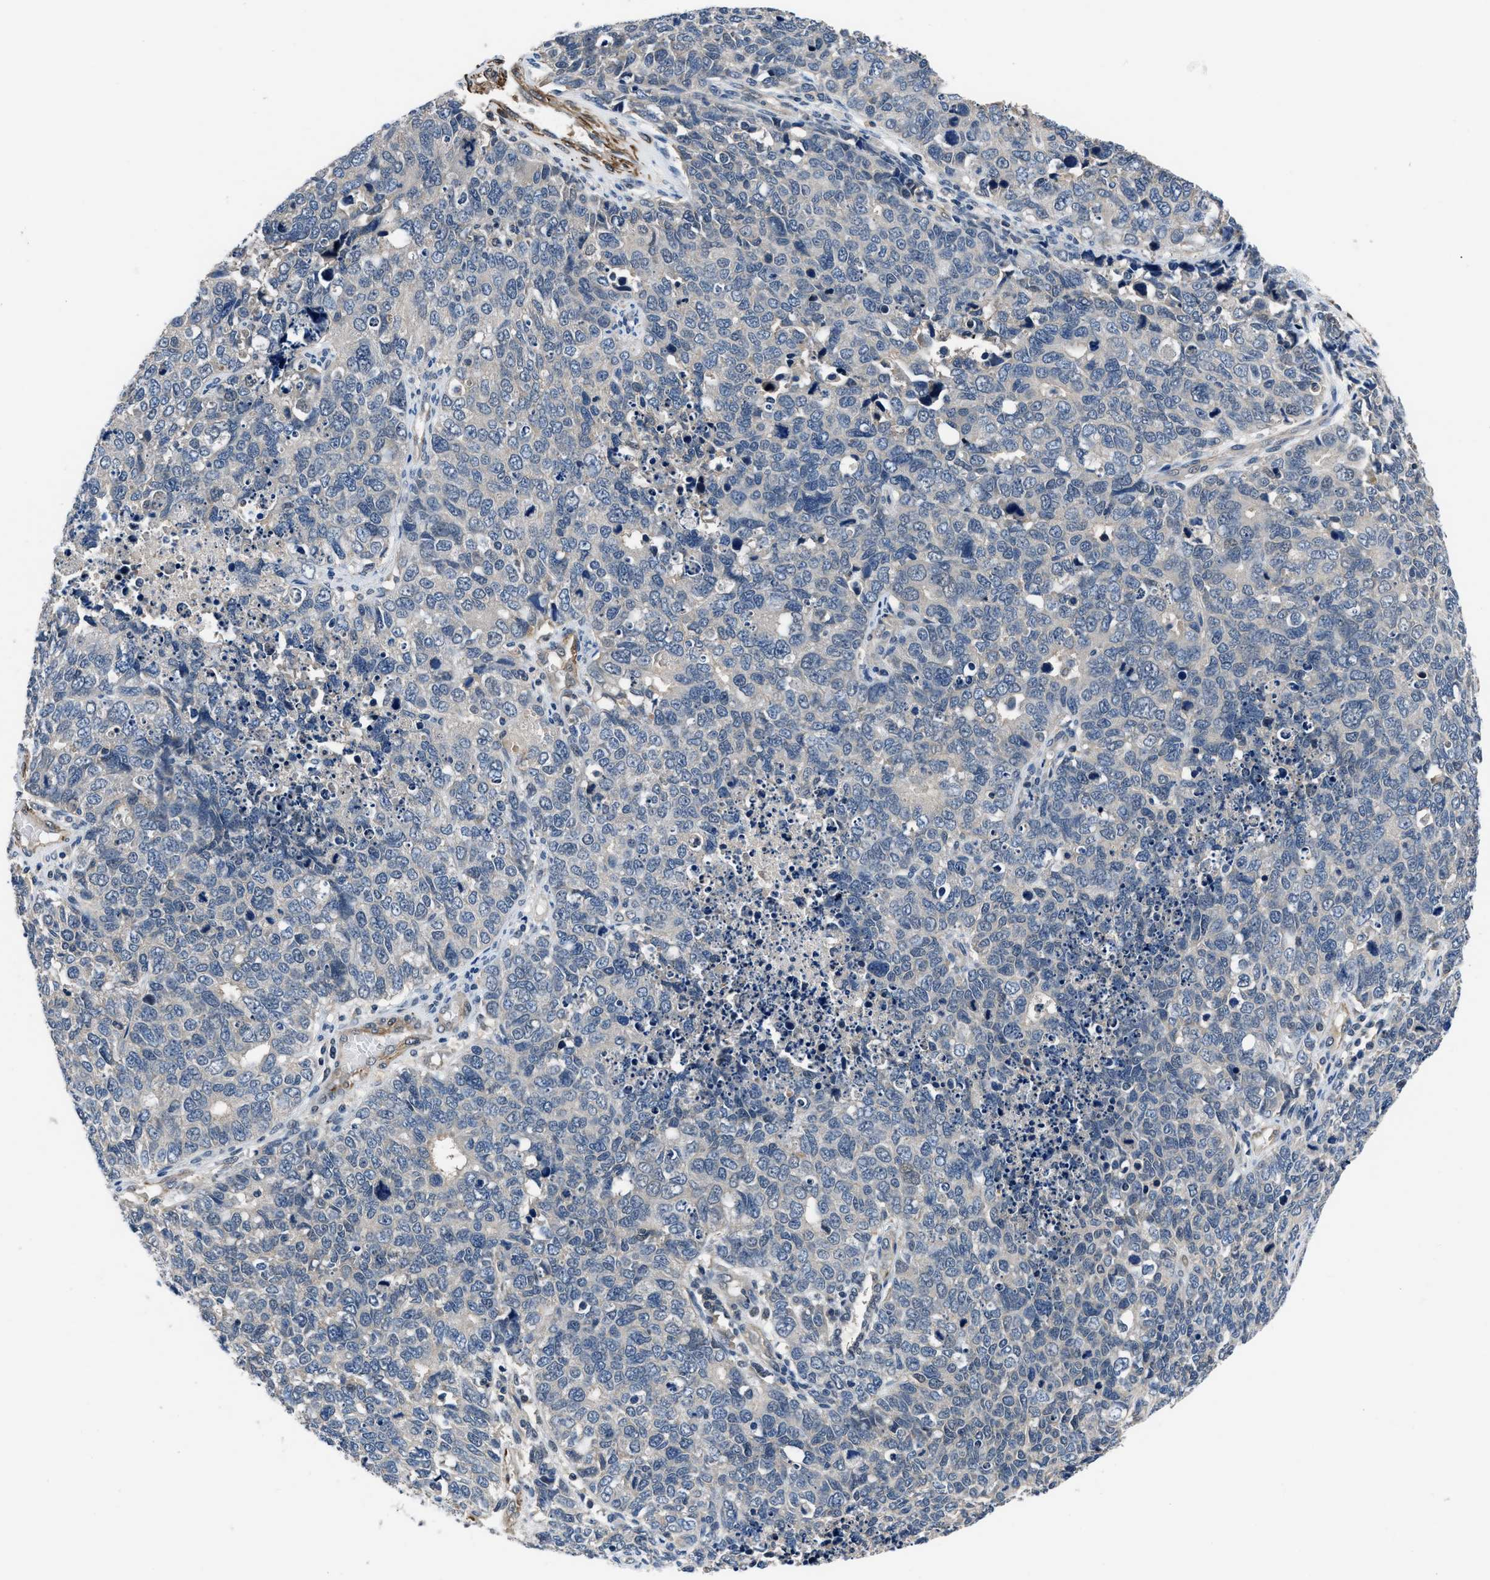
{"staining": {"intensity": "negative", "quantity": "none", "location": "none"}, "tissue": "cervical cancer", "cell_type": "Tumor cells", "image_type": "cancer", "snomed": [{"axis": "morphology", "description": "Squamous cell carcinoma, NOS"}, {"axis": "topography", "description": "Cervix"}], "caption": "This photomicrograph is of cervical cancer (squamous cell carcinoma) stained with IHC to label a protein in brown with the nuclei are counter-stained blue. There is no expression in tumor cells.", "gene": "LANCL2", "patient": {"sex": "female", "age": 63}}